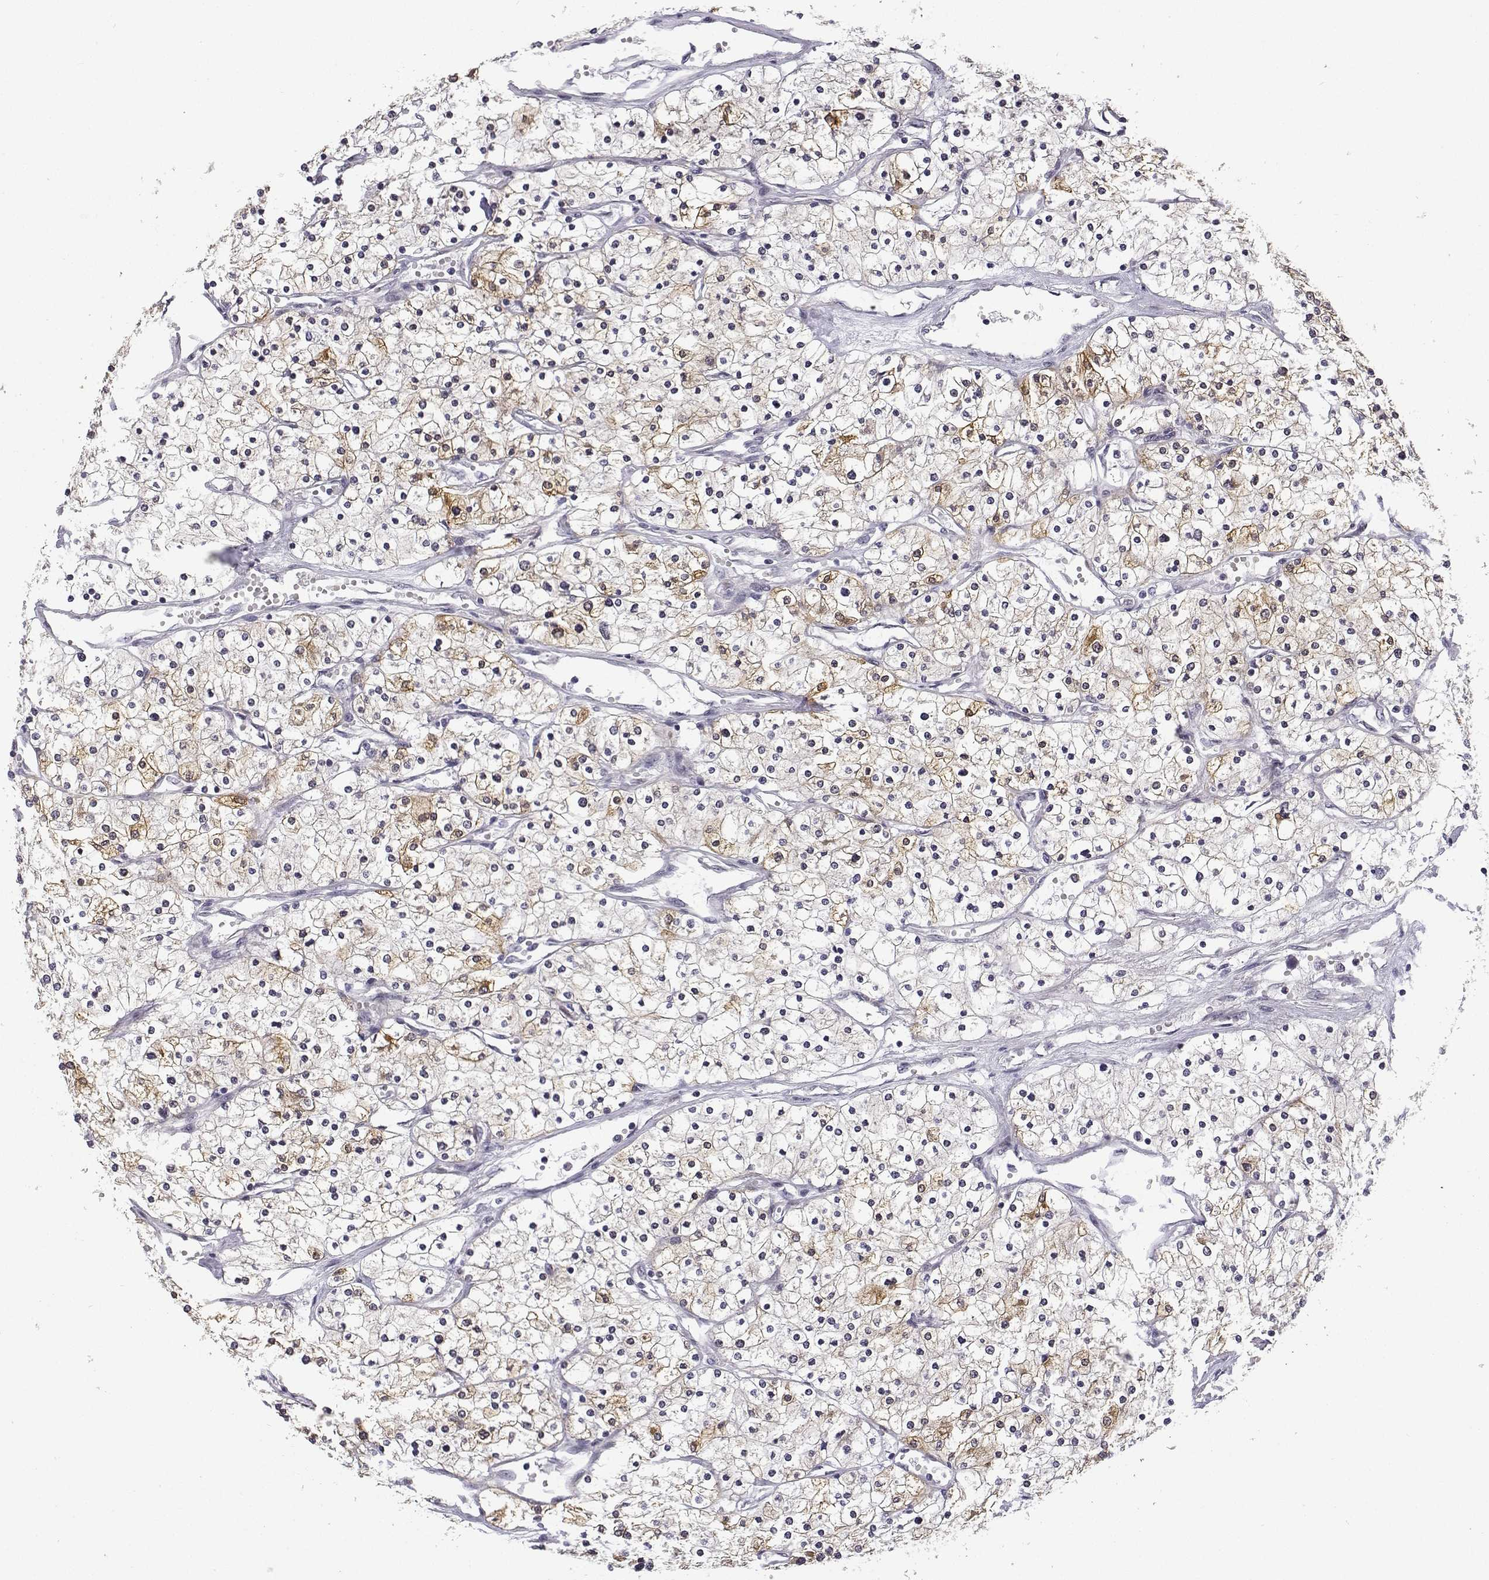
{"staining": {"intensity": "moderate", "quantity": "<25%", "location": "cytoplasmic/membranous,nuclear"}, "tissue": "renal cancer", "cell_type": "Tumor cells", "image_type": "cancer", "snomed": [{"axis": "morphology", "description": "Adenocarcinoma, NOS"}, {"axis": "topography", "description": "Kidney"}], "caption": "Immunohistochemistry (IHC) image of human renal adenocarcinoma stained for a protein (brown), which demonstrates low levels of moderate cytoplasmic/membranous and nuclear positivity in about <25% of tumor cells.", "gene": "PHGDH", "patient": {"sex": "male", "age": 80}}